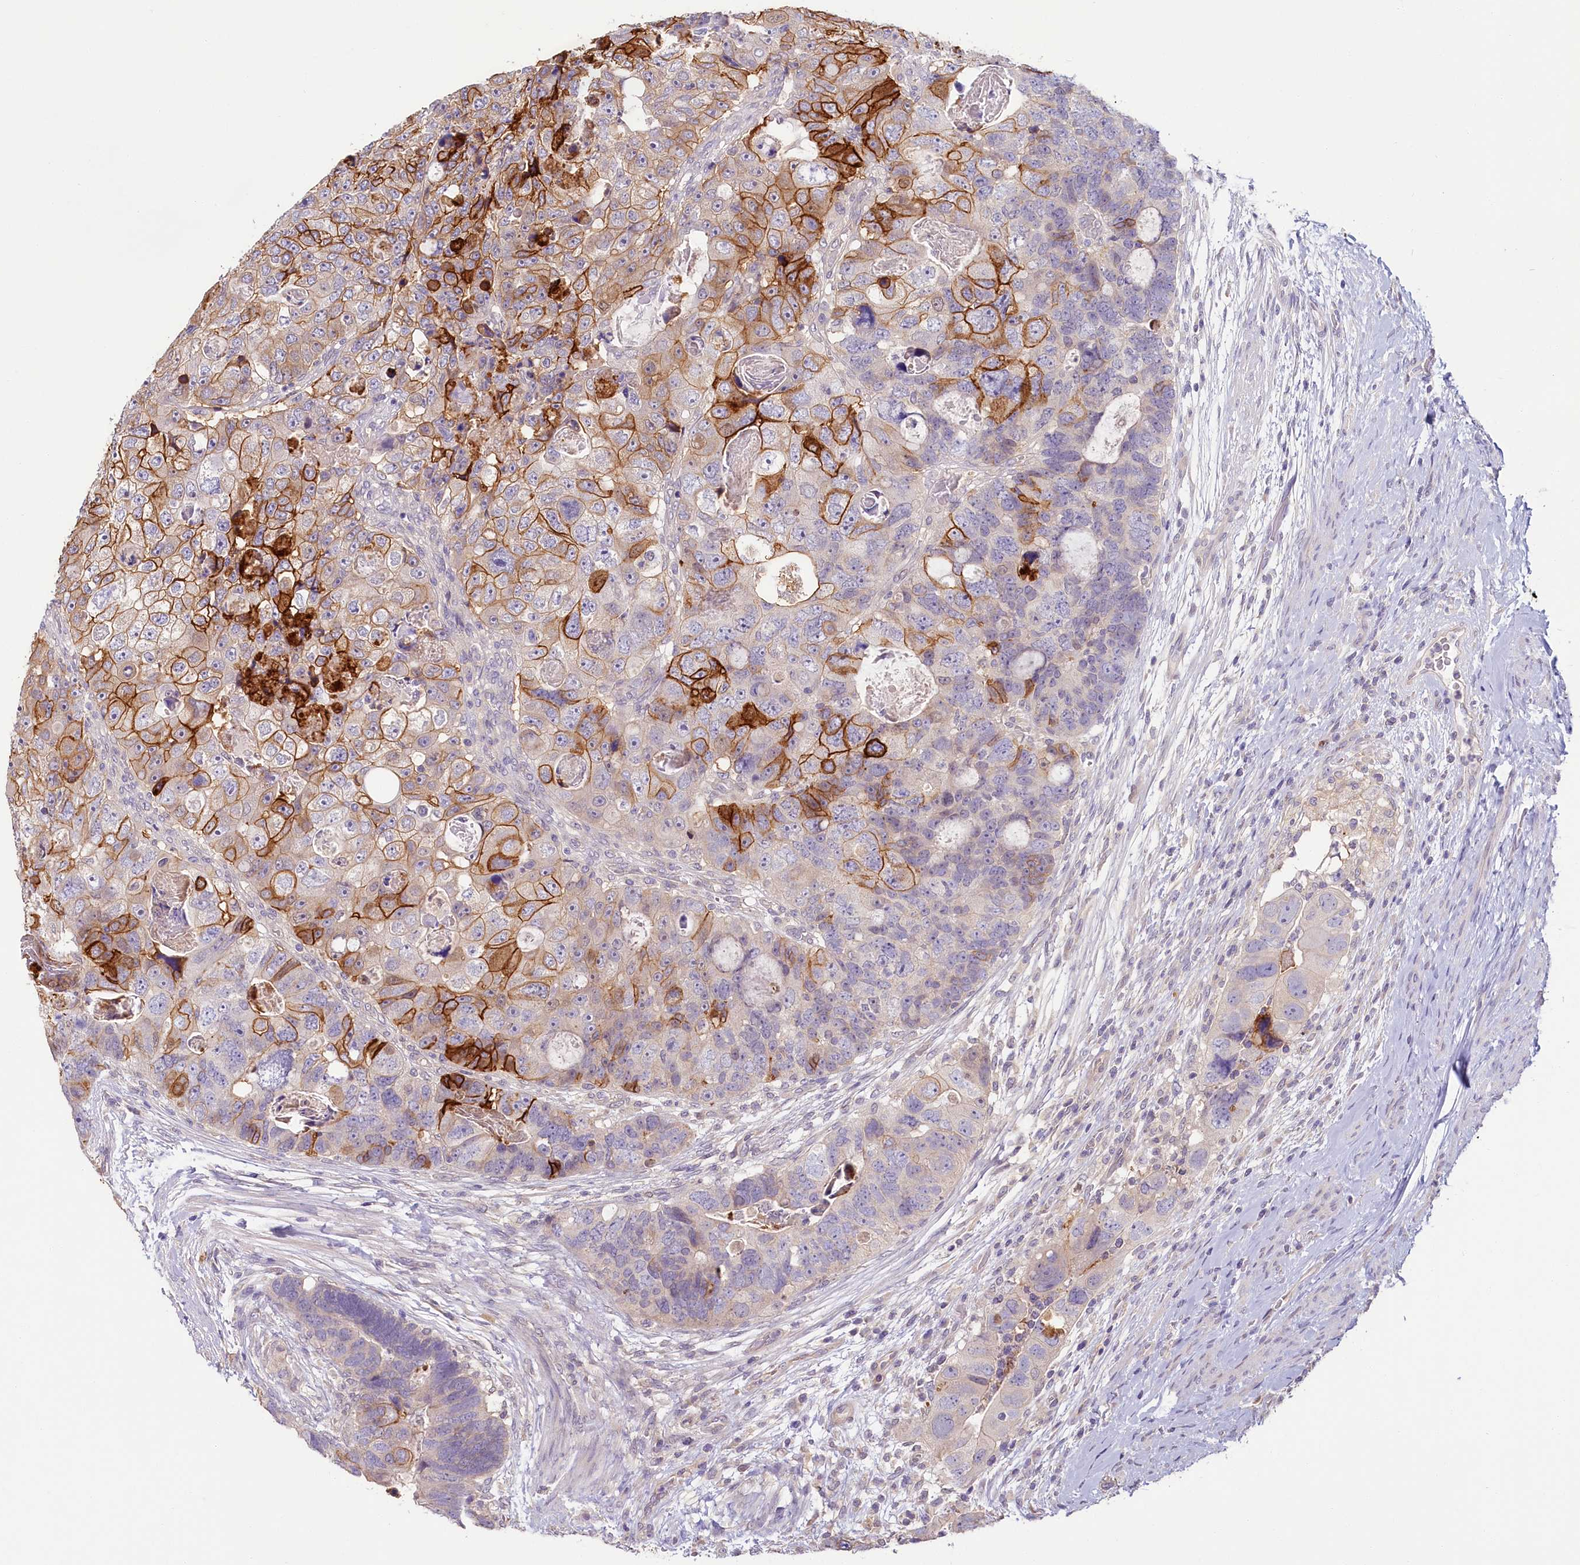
{"staining": {"intensity": "strong", "quantity": "25%-75%", "location": "cytoplasmic/membranous"}, "tissue": "colorectal cancer", "cell_type": "Tumor cells", "image_type": "cancer", "snomed": [{"axis": "morphology", "description": "Adenocarcinoma, NOS"}, {"axis": "topography", "description": "Rectum"}], "caption": "Adenocarcinoma (colorectal) stained with a protein marker exhibits strong staining in tumor cells.", "gene": "PDE6D", "patient": {"sex": "male", "age": 59}}